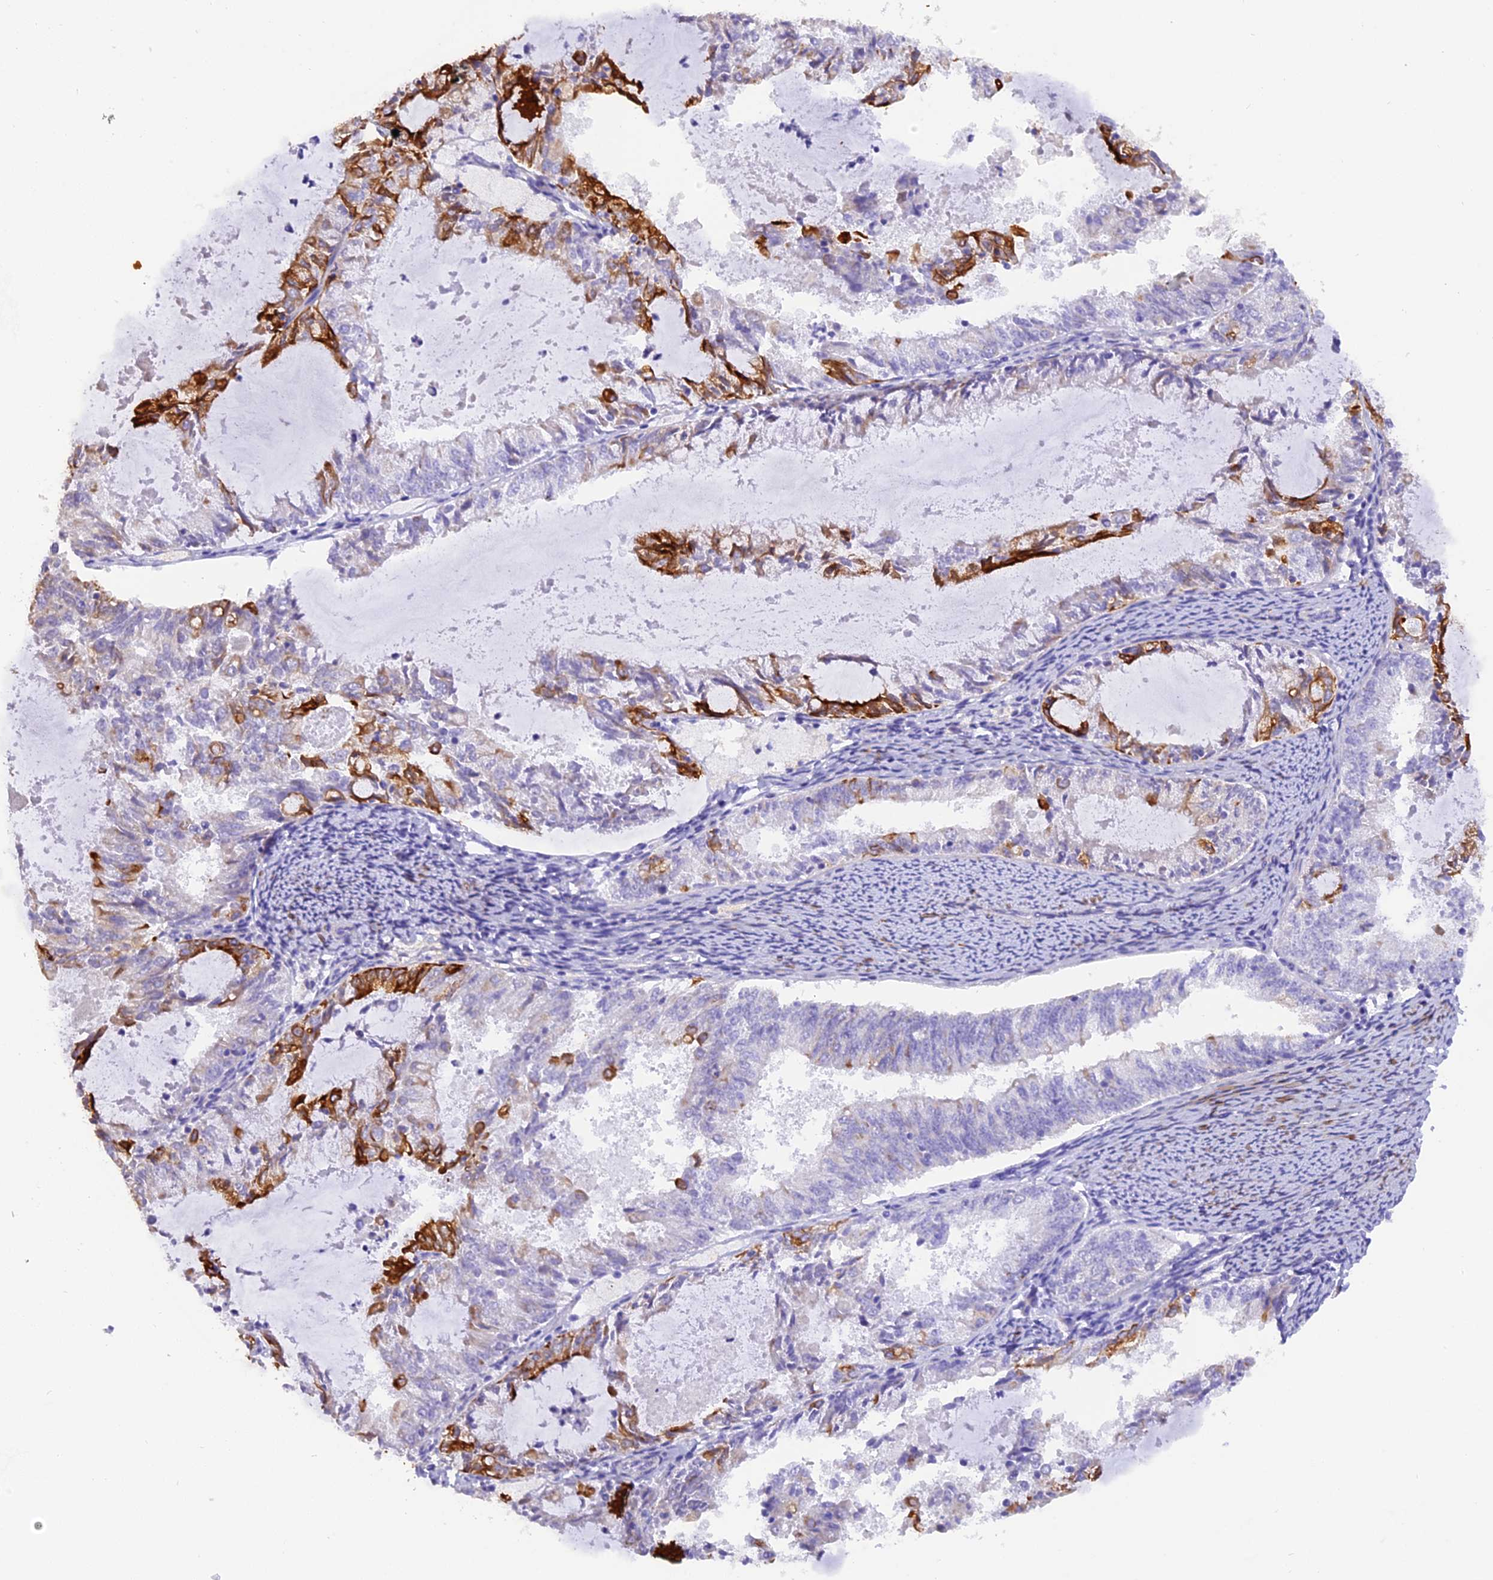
{"staining": {"intensity": "strong", "quantity": "<25%", "location": "cytoplasmic/membranous"}, "tissue": "endometrial cancer", "cell_type": "Tumor cells", "image_type": "cancer", "snomed": [{"axis": "morphology", "description": "Adenocarcinoma, NOS"}, {"axis": "topography", "description": "Endometrium"}], "caption": "High-power microscopy captured an IHC micrograph of adenocarcinoma (endometrial), revealing strong cytoplasmic/membranous expression in about <25% of tumor cells.", "gene": "PKIA", "patient": {"sex": "female", "age": 57}}